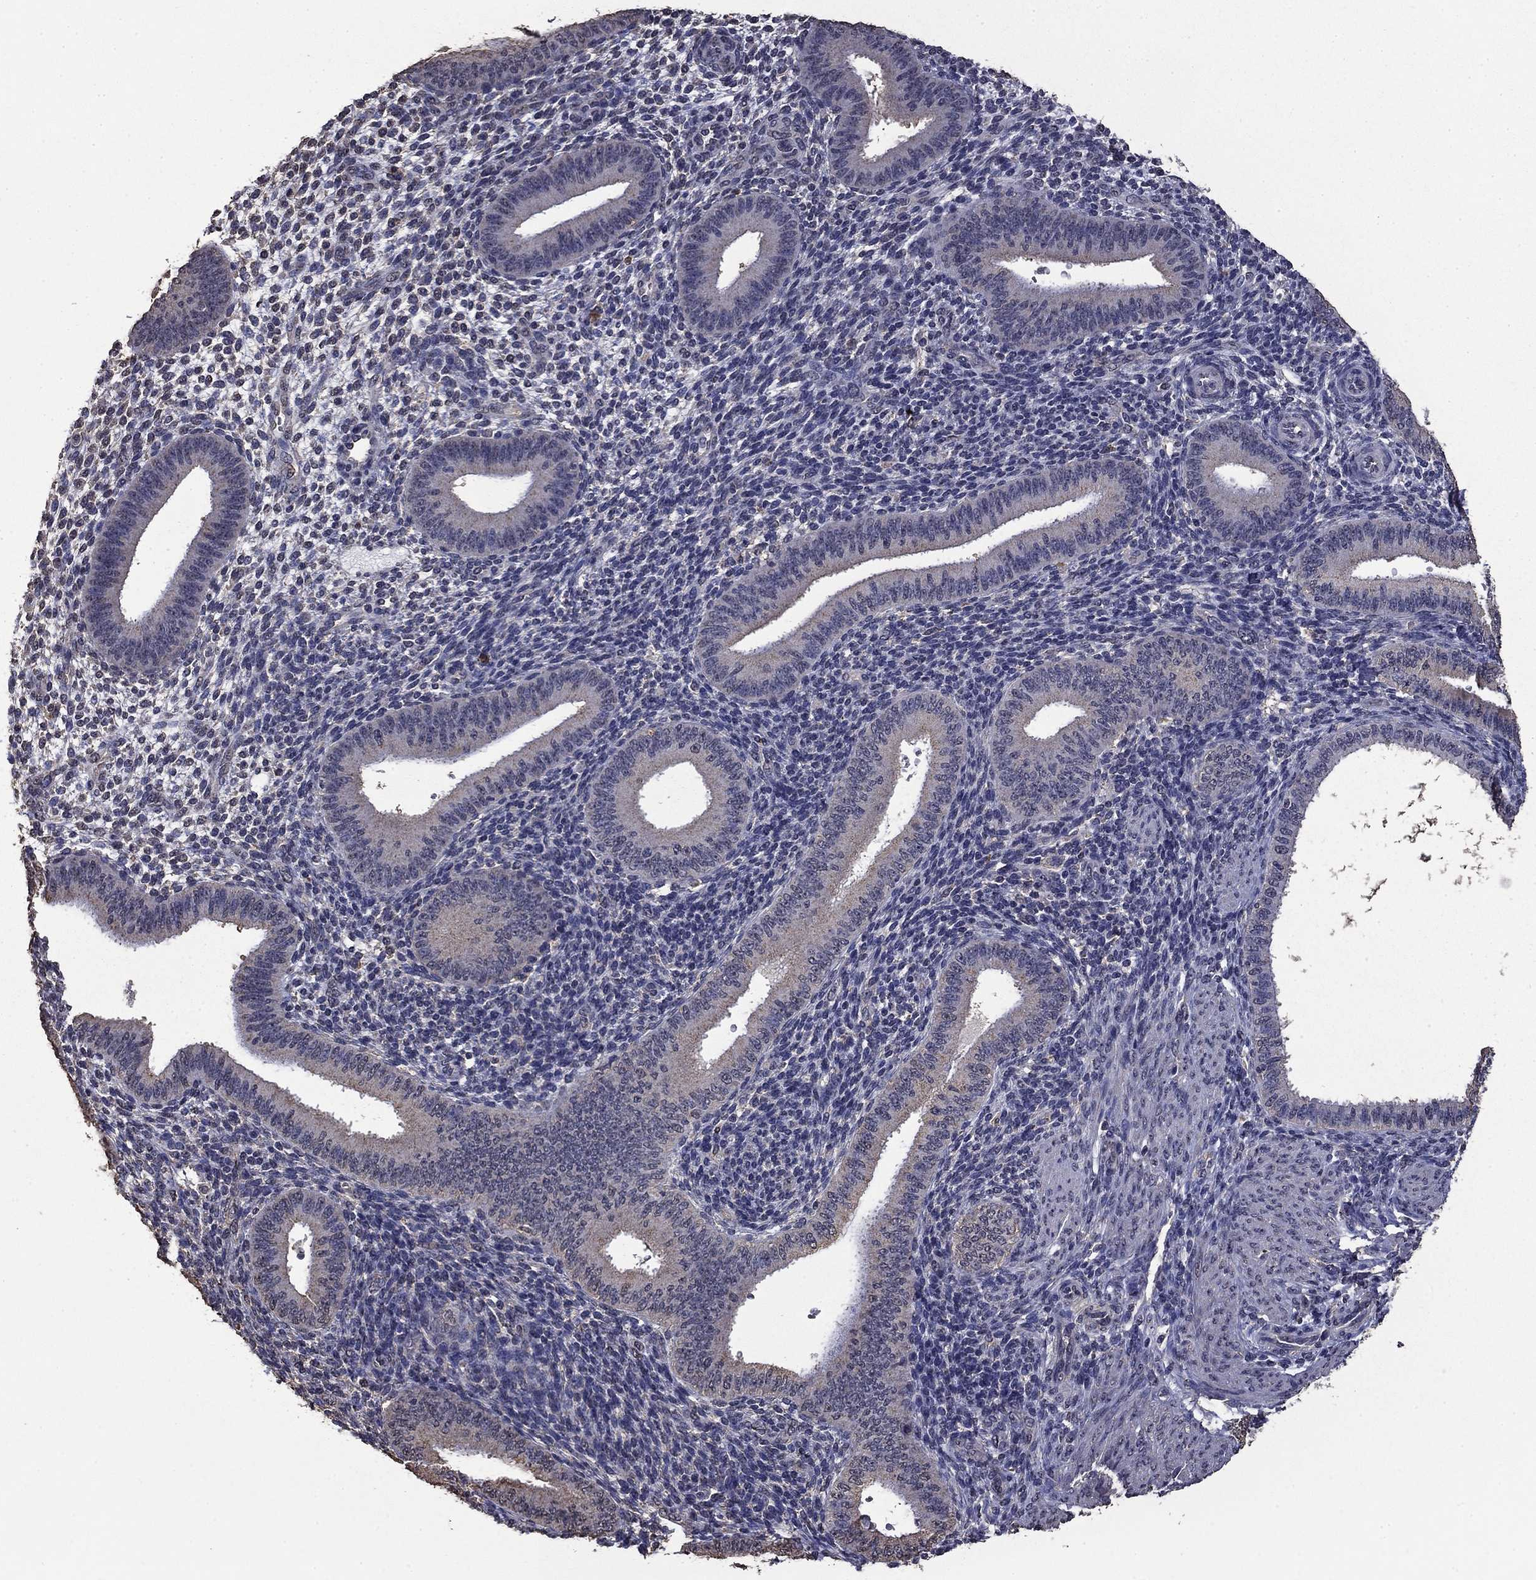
{"staining": {"intensity": "negative", "quantity": "none", "location": "none"}, "tissue": "endometrium", "cell_type": "Cells in endometrial stroma", "image_type": "normal", "snomed": [{"axis": "morphology", "description": "Normal tissue, NOS"}, {"axis": "topography", "description": "Endometrium"}], "caption": "This histopathology image is of benign endometrium stained with immunohistochemistry (IHC) to label a protein in brown with the nuclei are counter-stained blue. There is no positivity in cells in endometrial stroma.", "gene": "MFAP3L", "patient": {"sex": "female", "age": 39}}